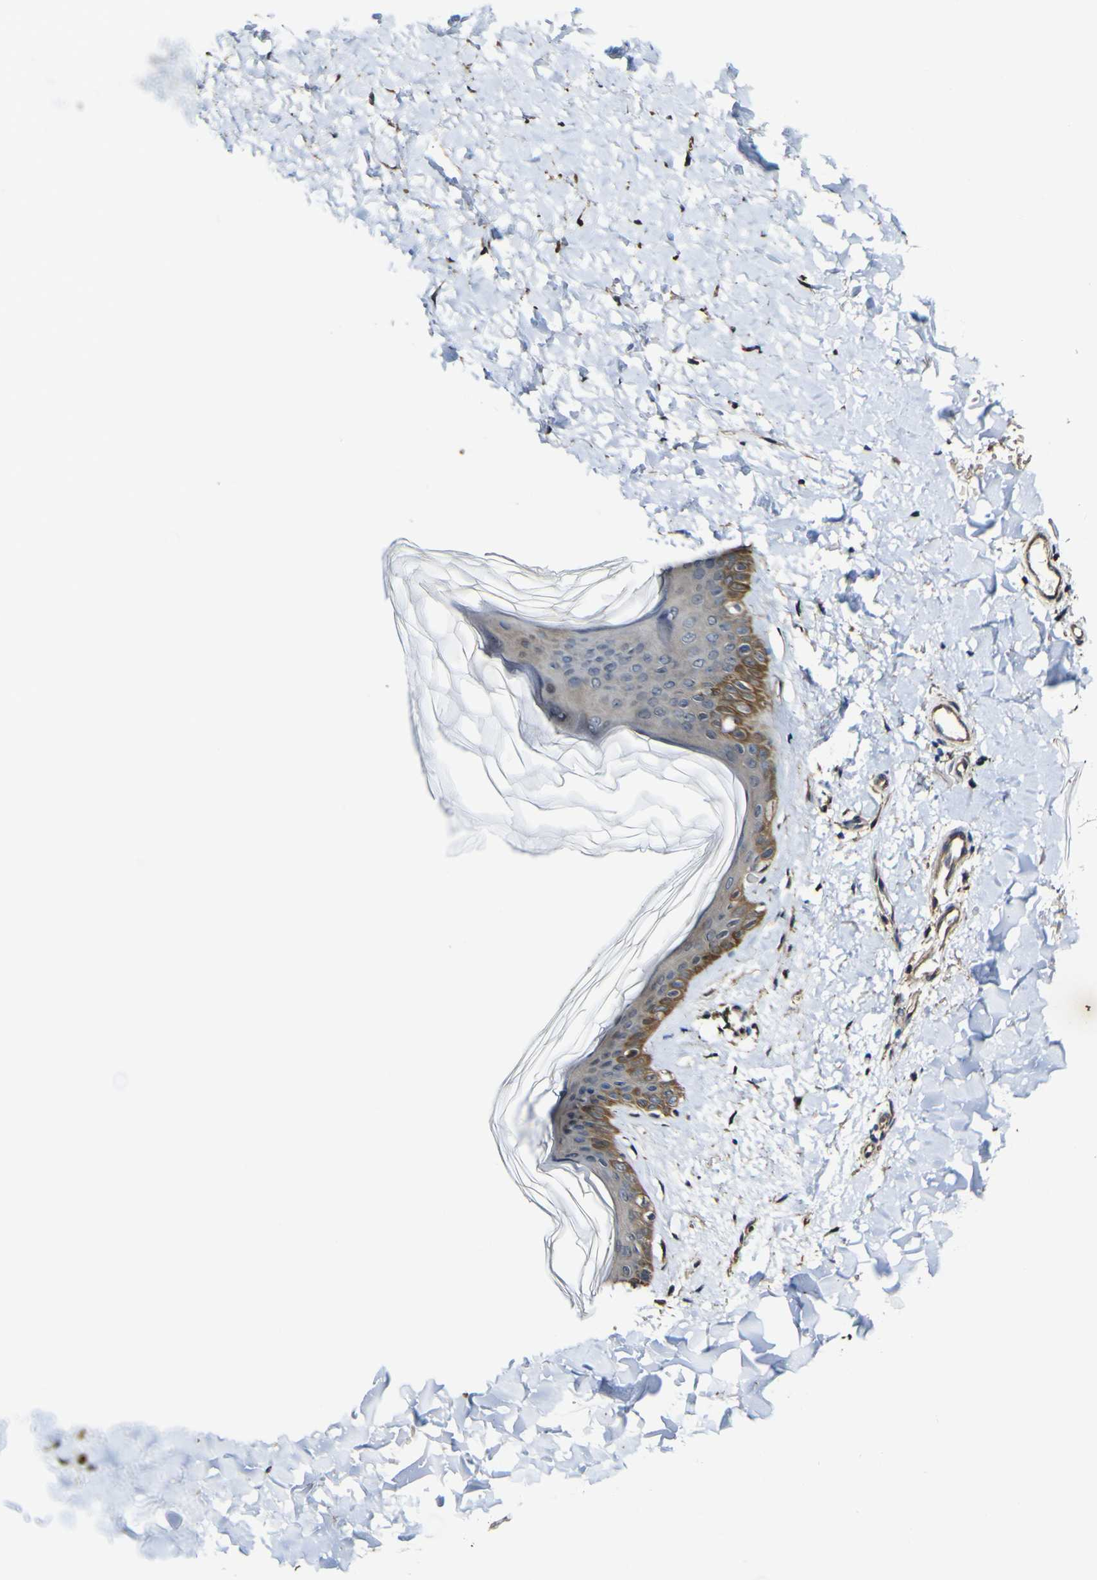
{"staining": {"intensity": "moderate", "quantity": ">75%", "location": "cytoplasmic/membranous"}, "tissue": "skin", "cell_type": "Fibroblasts", "image_type": "normal", "snomed": [{"axis": "morphology", "description": "Normal tissue, NOS"}, {"axis": "topography", "description": "Skin"}], "caption": "Fibroblasts reveal medium levels of moderate cytoplasmic/membranous staining in approximately >75% of cells in benign skin.", "gene": "NAALADL2", "patient": {"sex": "female", "age": 41}}